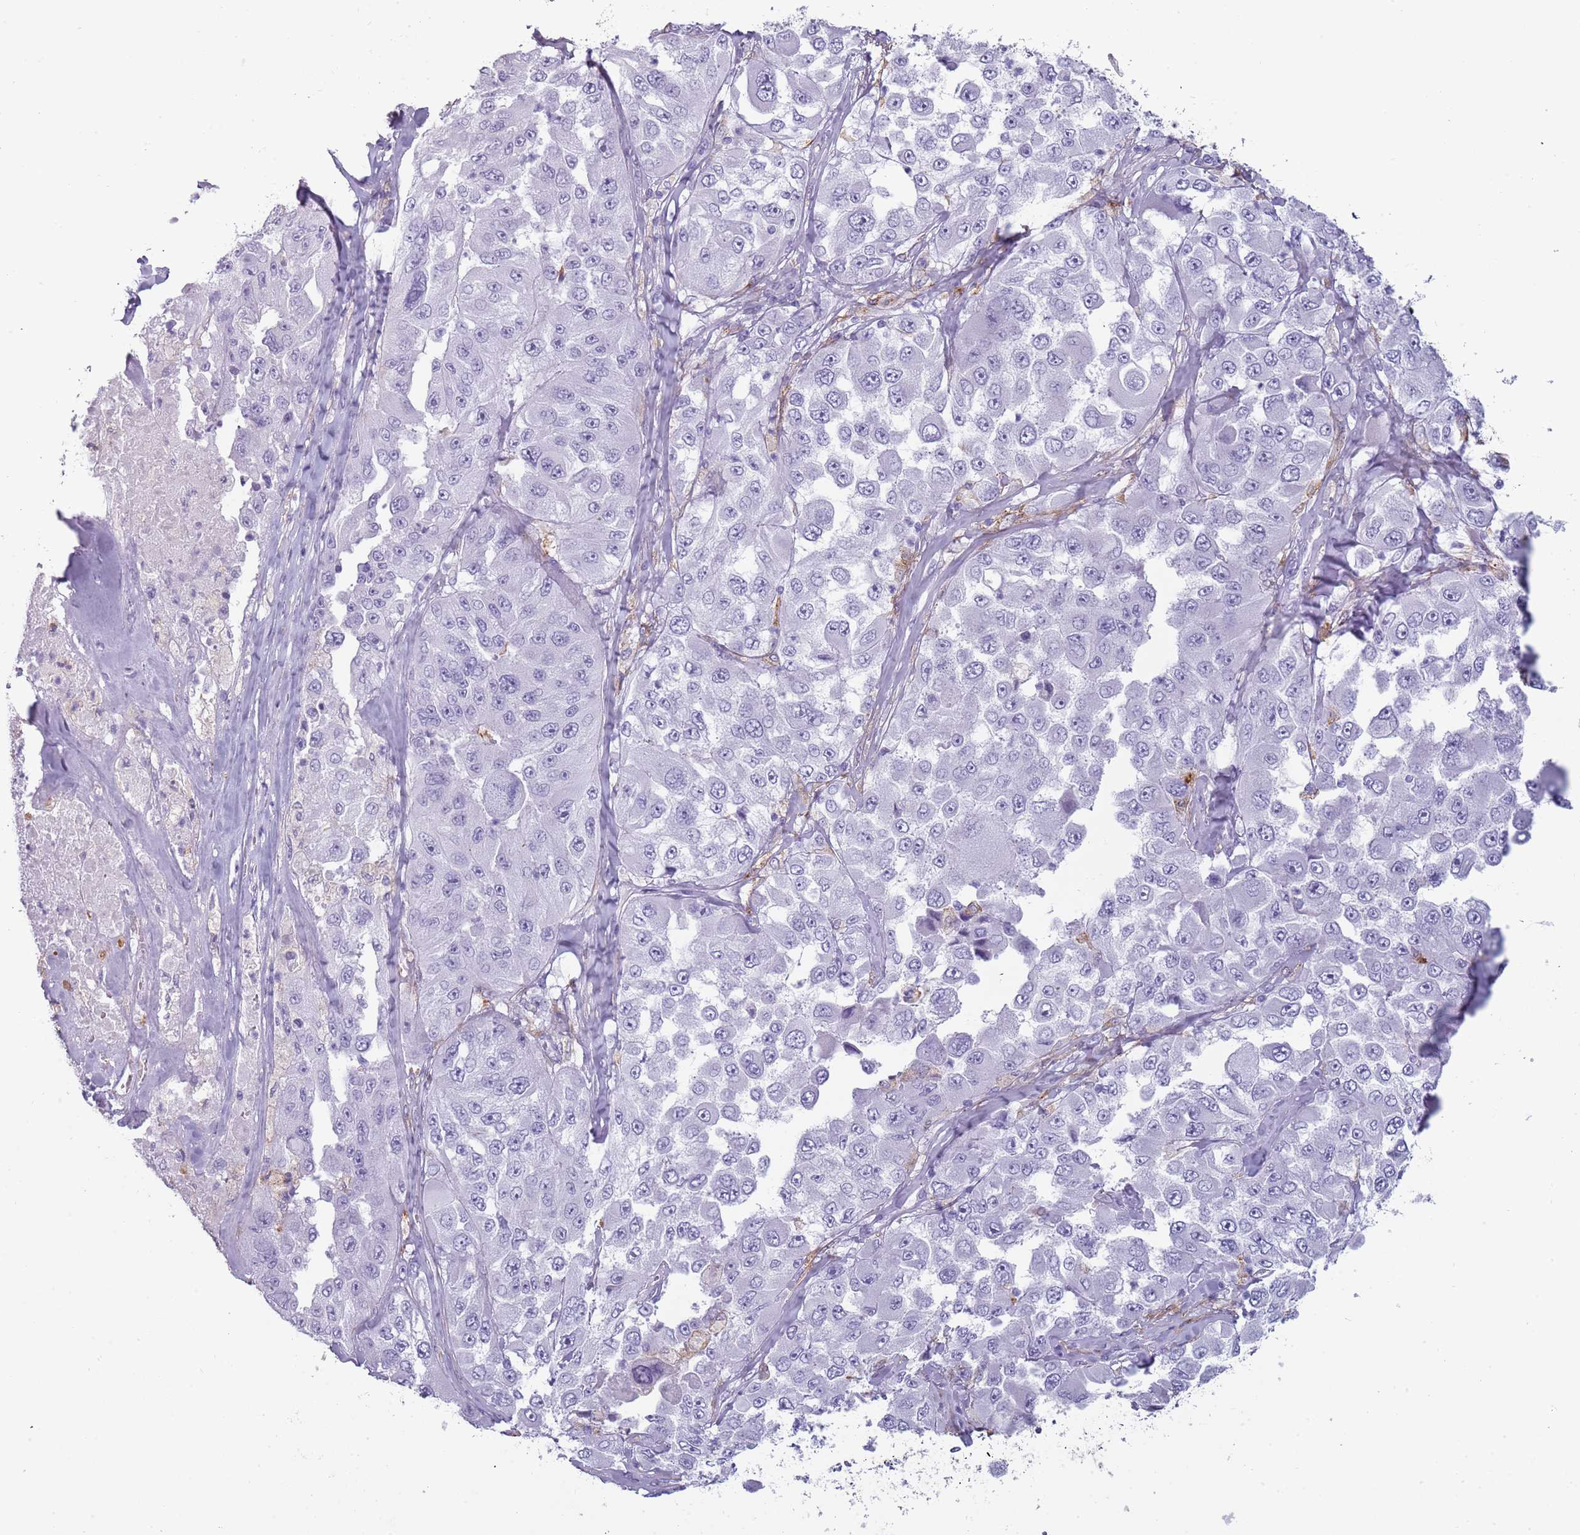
{"staining": {"intensity": "negative", "quantity": "none", "location": "none"}, "tissue": "melanoma", "cell_type": "Tumor cells", "image_type": "cancer", "snomed": [{"axis": "morphology", "description": "Malignant melanoma, Metastatic site"}, {"axis": "topography", "description": "Lymph node"}], "caption": "Melanoma was stained to show a protein in brown. There is no significant positivity in tumor cells.", "gene": "COLEC12", "patient": {"sex": "male", "age": 62}}